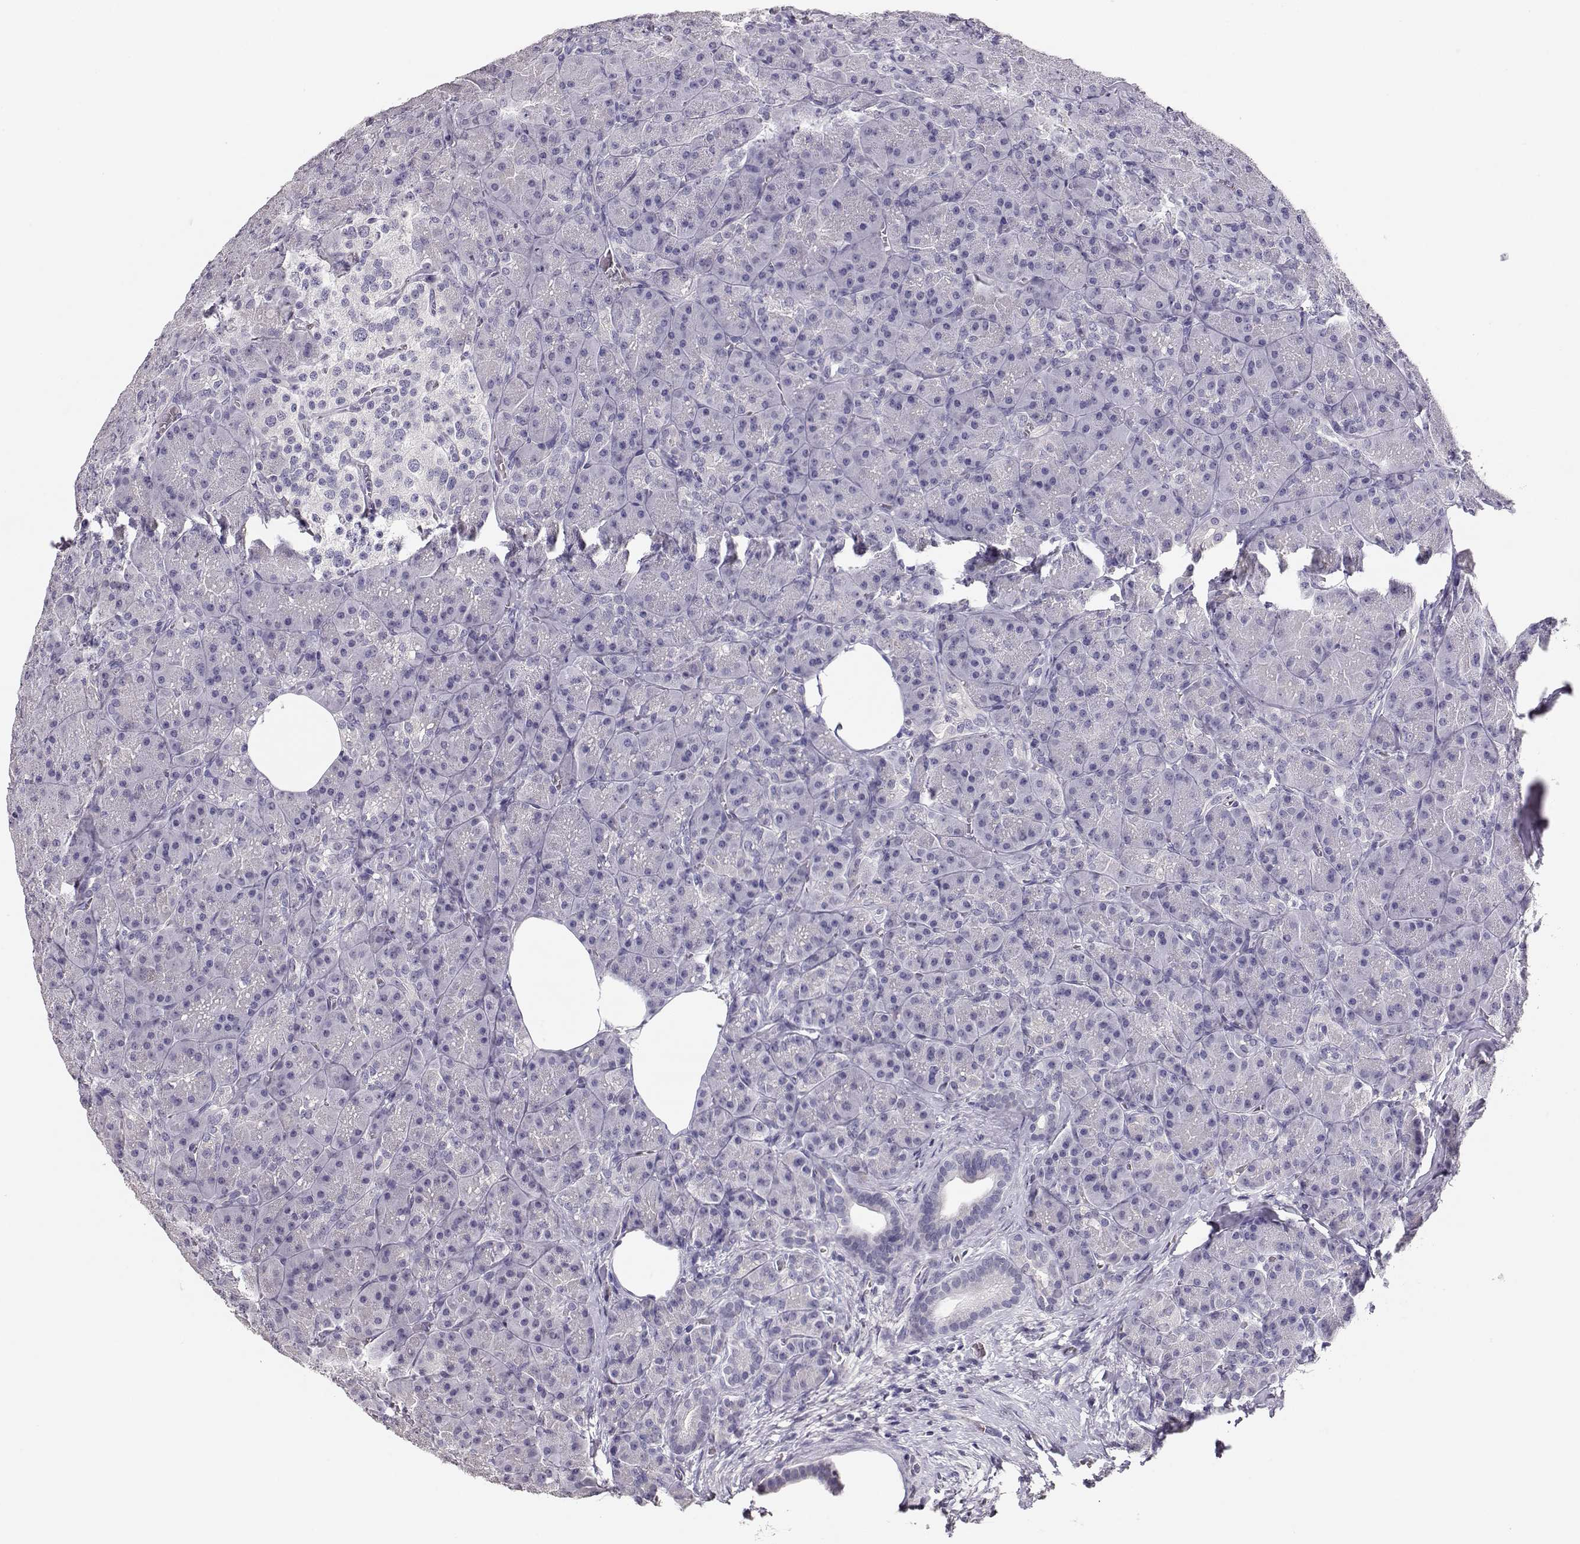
{"staining": {"intensity": "negative", "quantity": "none", "location": "none"}, "tissue": "pancreas", "cell_type": "Exocrine glandular cells", "image_type": "normal", "snomed": [{"axis": "morphology", "description": "Normal tissue, NOS"}, {"axis": "topography", "description": "Pancreas"}], "caption": "An IHC image of unremarkable pancreas is shown. There is no staining in exocrine glandular cells of pancreas. (DAB immunohistochemistry with hematoxylin counter stain).", "gene": "MAGEC1", "patient": {"sex": "male", "age": 57}}